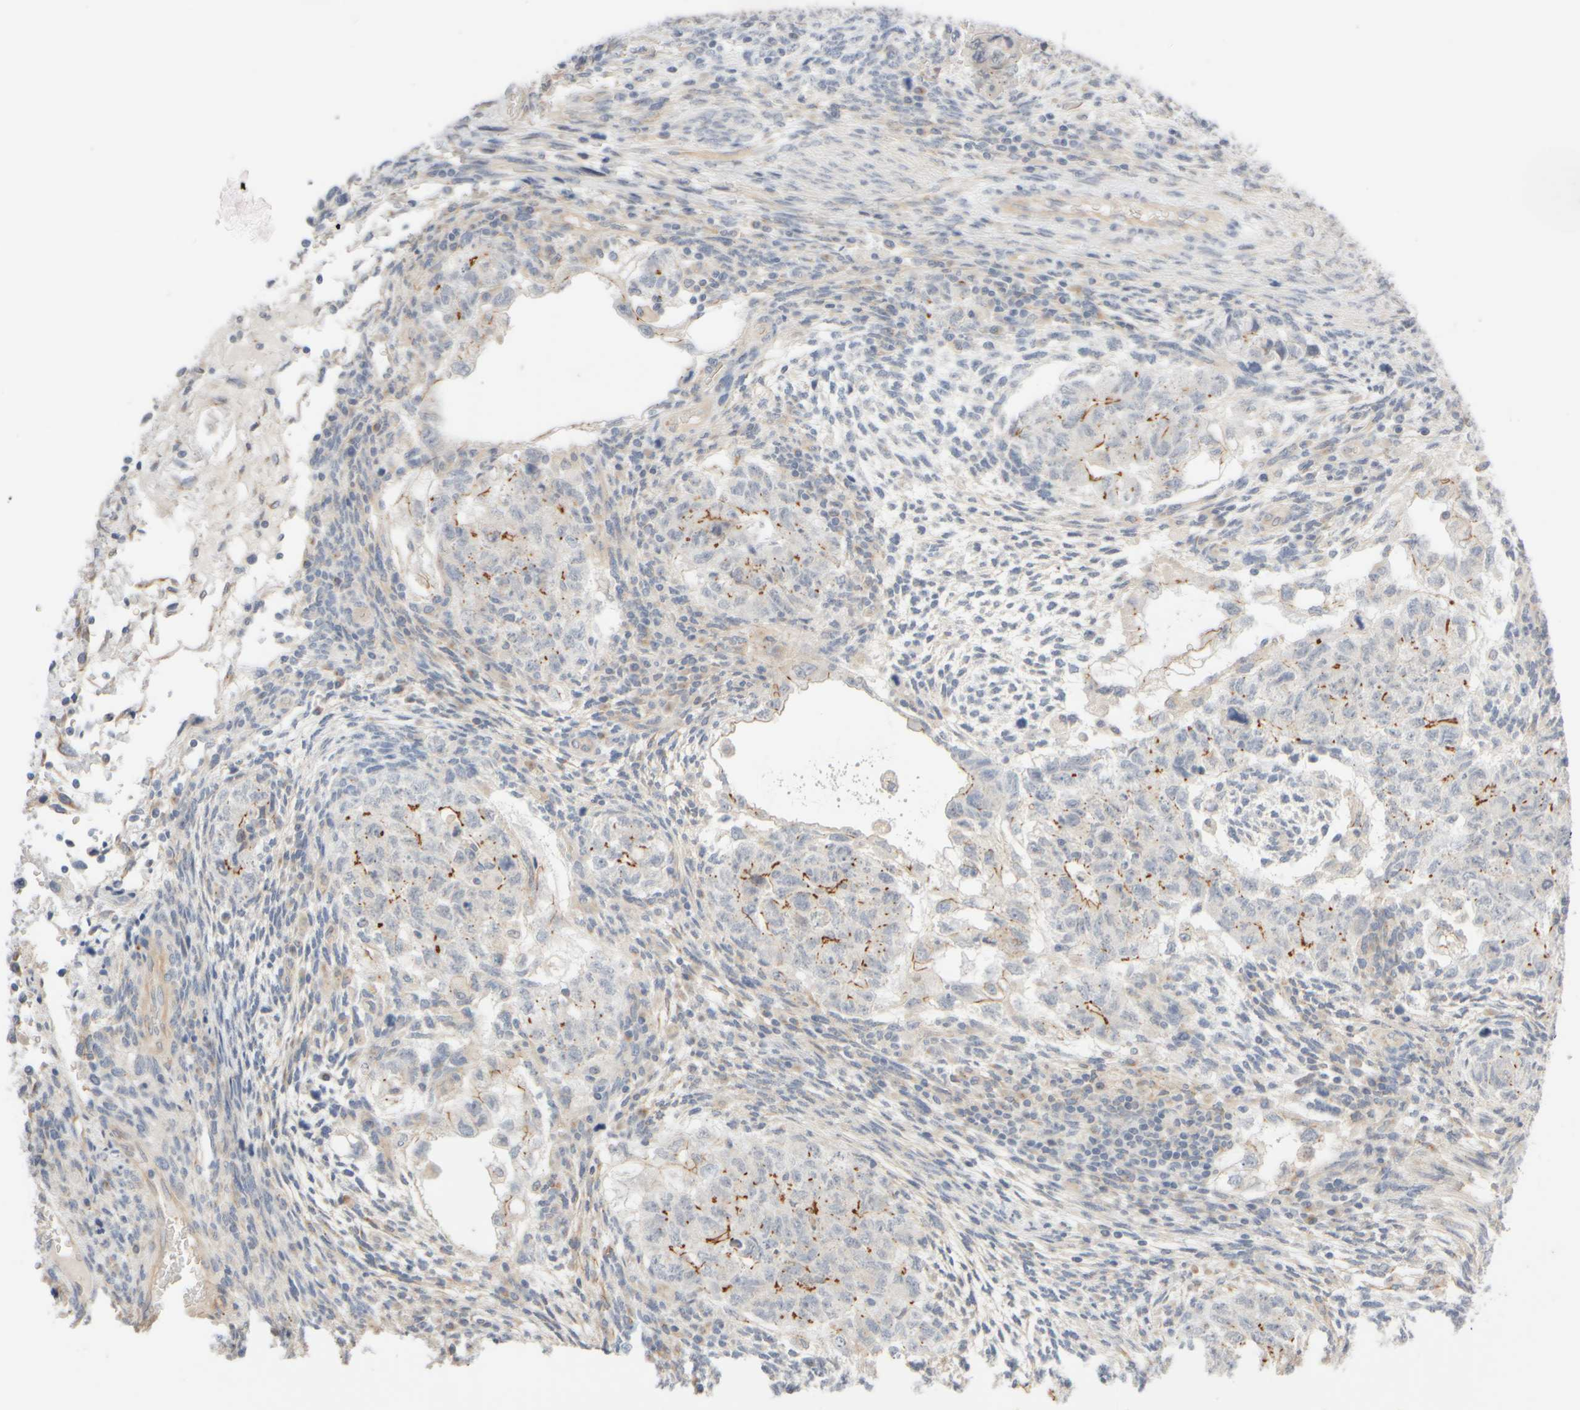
{"staining": {"intensity": "moderate", "quantity": "<25%", "location": "cytoplasmic/membranous"}, "tissue": "testis cancer", "cell_type": "Tumor cells", "image_type": "cancer", "snomed": [{"axis": "morphology", "description": "Normal tissue, NOS"}, {"axis": "morphology", "description": "Carcinoma, Embryonal, NOS"}, {"axis": "topography", "description": "Testis"}], "caption": "A histopathology image of human testis embryonal carcinoma stained for a protein reveals moderate cytoplasmic/membranous brown staining in tumor cells. Immunohistochemistry (ihc) stains the protein in brown and the nuclei are stained blue.", "gene": "GOPC", "patient": {"sex": "male", "age": 36}}